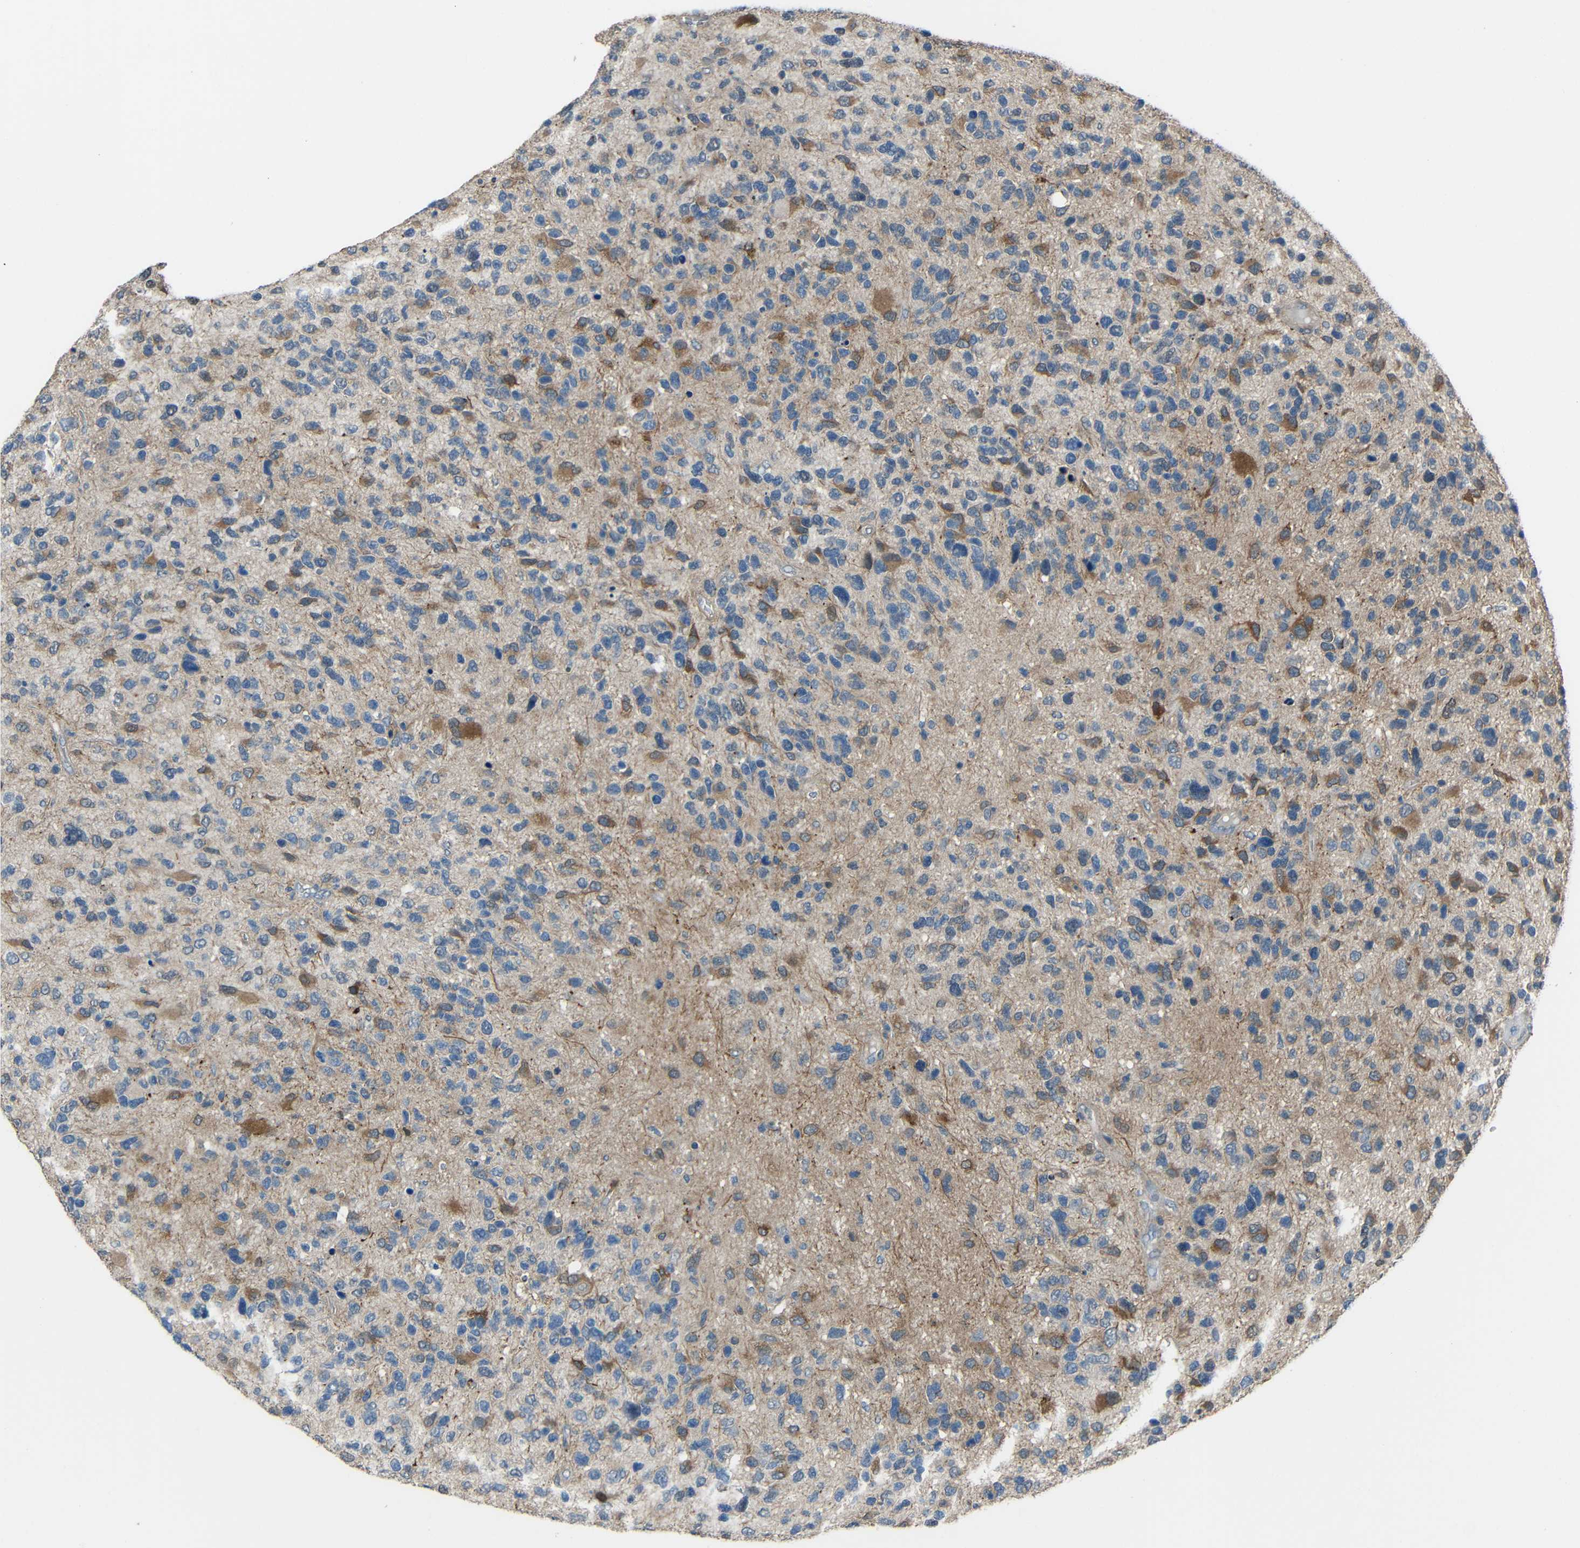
{"staining": {"intensity": "moderate", "quantity": "<25%", "location": "cytoplasmic/membranous"}, "tissue": "glioma", "cell_type": "Tumor cells", "image_type": "cancer", "snomed": [{"axis": "morphology", "description": "Glioma, malignant, High grade"}, {"axis": "topography", "description": "Brain"}], "caption": "This is a histology image of immunohistochemistry staining of high-grade glioma (malignant), which shows moderate staining in the cytoplasmic/membranous of tumor cells.", "gene": "STBD1", "patient": {"sex": "female", "age": 58}}